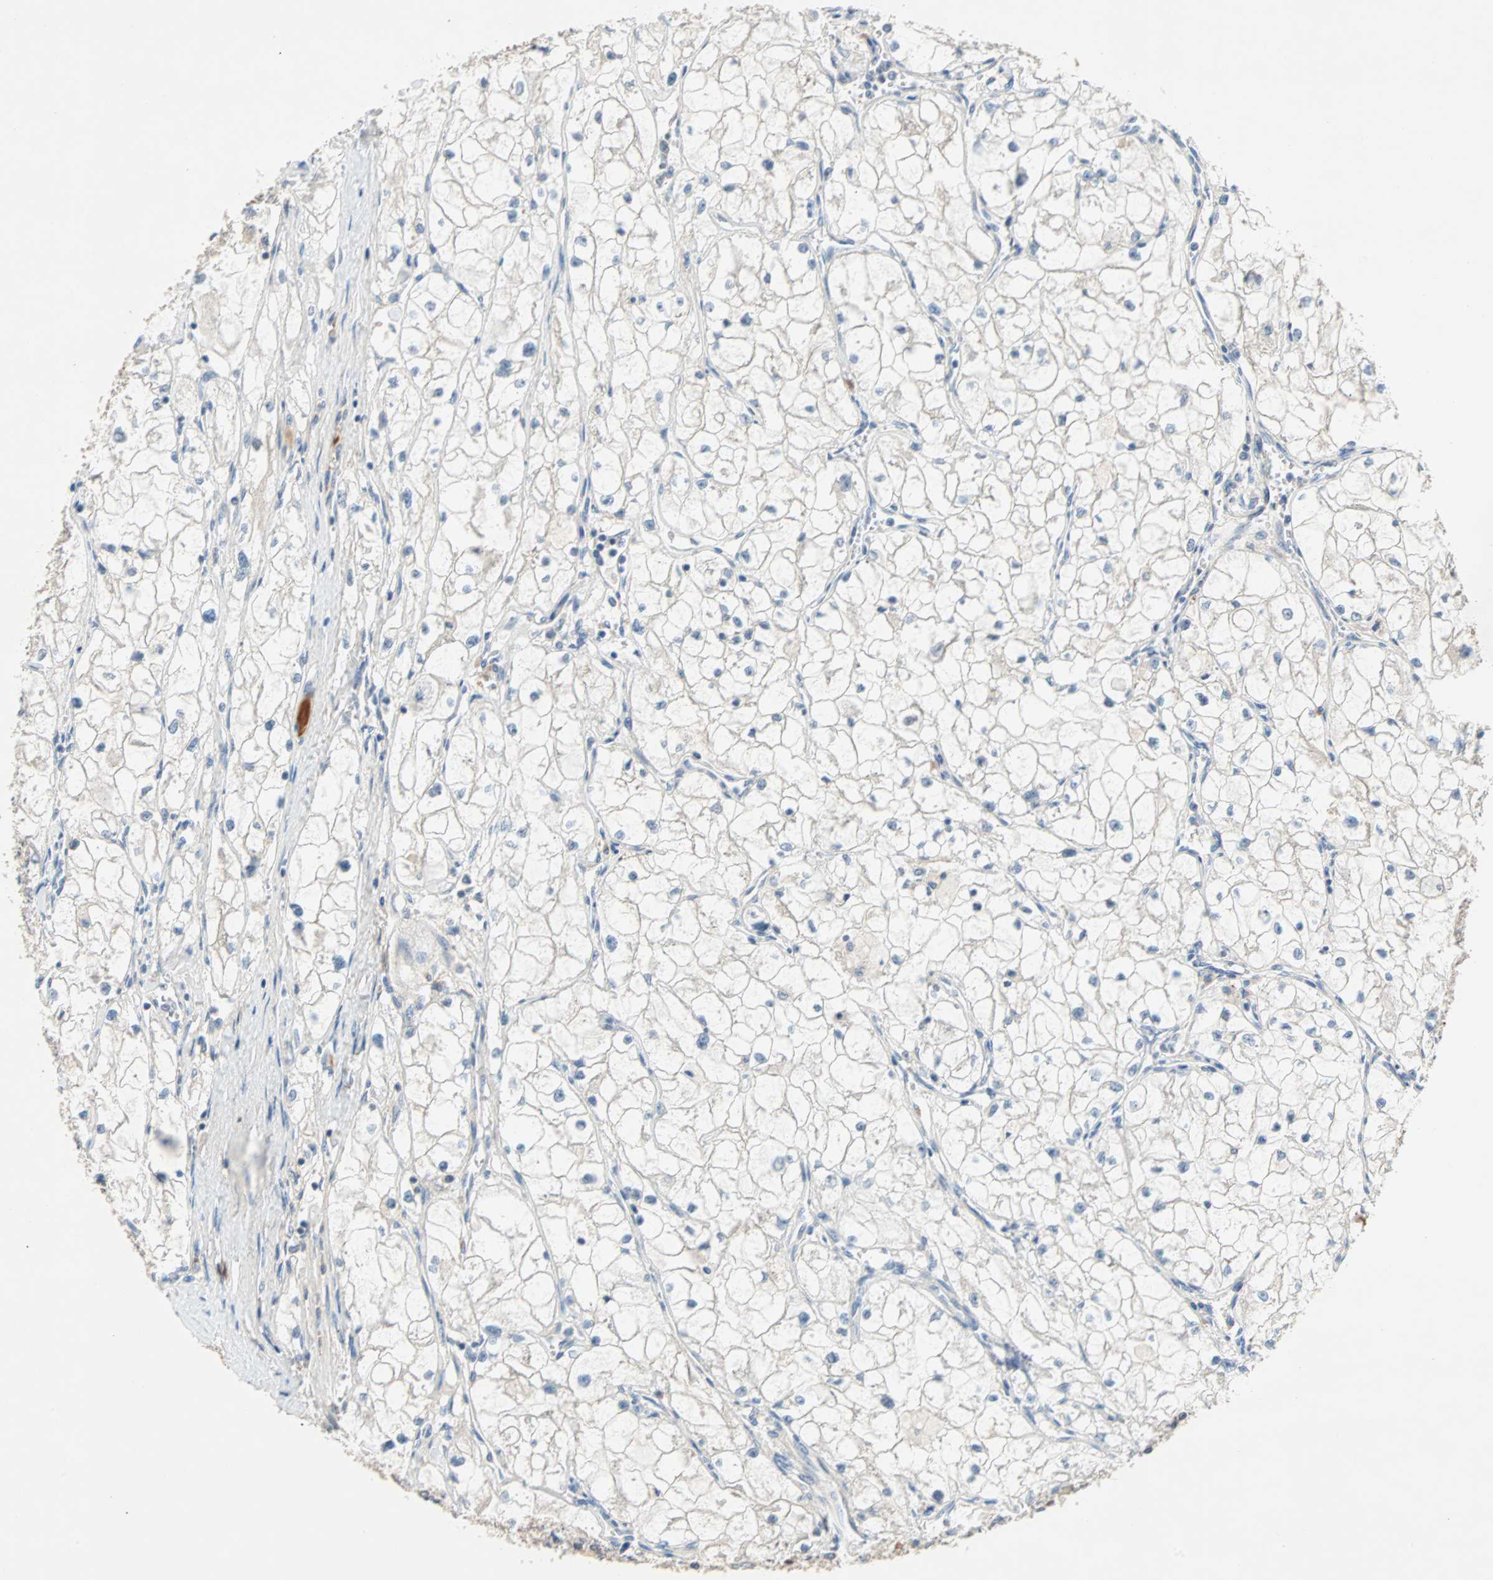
{"staining": {"intensity": "negative", "quantity": "none", "location": "none"}, "tissue": "renal cancer", "cell_type": "Tumor cells", "image_type": "cancer", "snomed": [{"axis": "morphology", "description": "Adenocarcinoma, NOS"}, {"axis": "topography", "description": "Kidney"}], "caption": "Tumor cells are negative for brown protein staining in adenocarcinoma (renal).", "gene": "MAP4K1", "patient": {"sex": "female", "age": 70}}